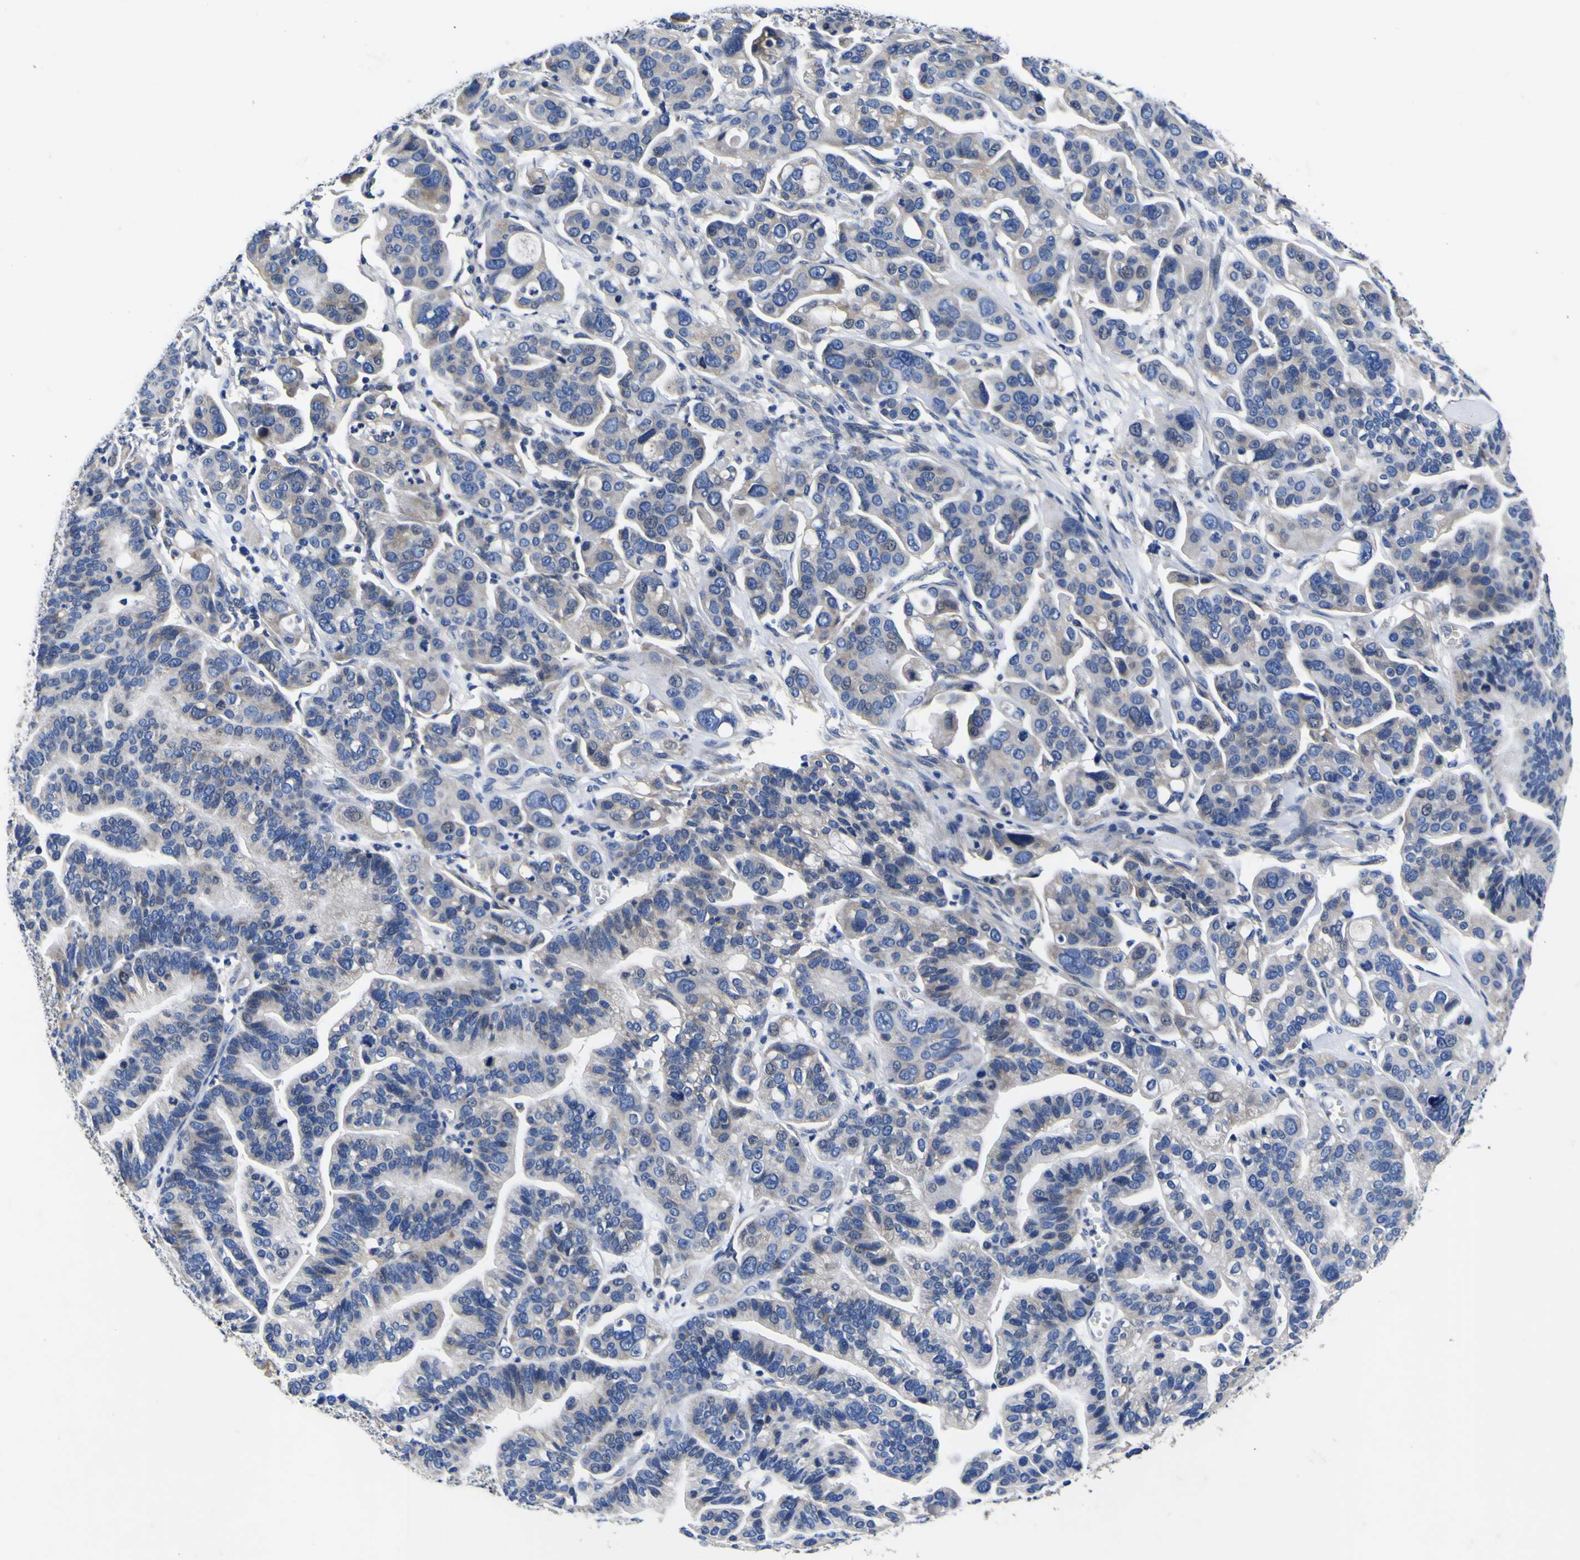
{"staining": {"intensity": "negative", "quantity": "none", "location": "none"}, "tissue": "ovarian cancer", "cell_type": "Tumor cells", "image_type": "cancer", "snomed": [{"axis": "morphology", "description": "Cystadenocarcinoma, serous, NOS"}, {"axis": "topography", "description": "Ovary"}], "caption": "Immunohistochemistry (IHC) of human ovarian cancer shows no positivity in tumor cells.", "gene": "VASN", "patient": {"sex": "female", "age": 56}}